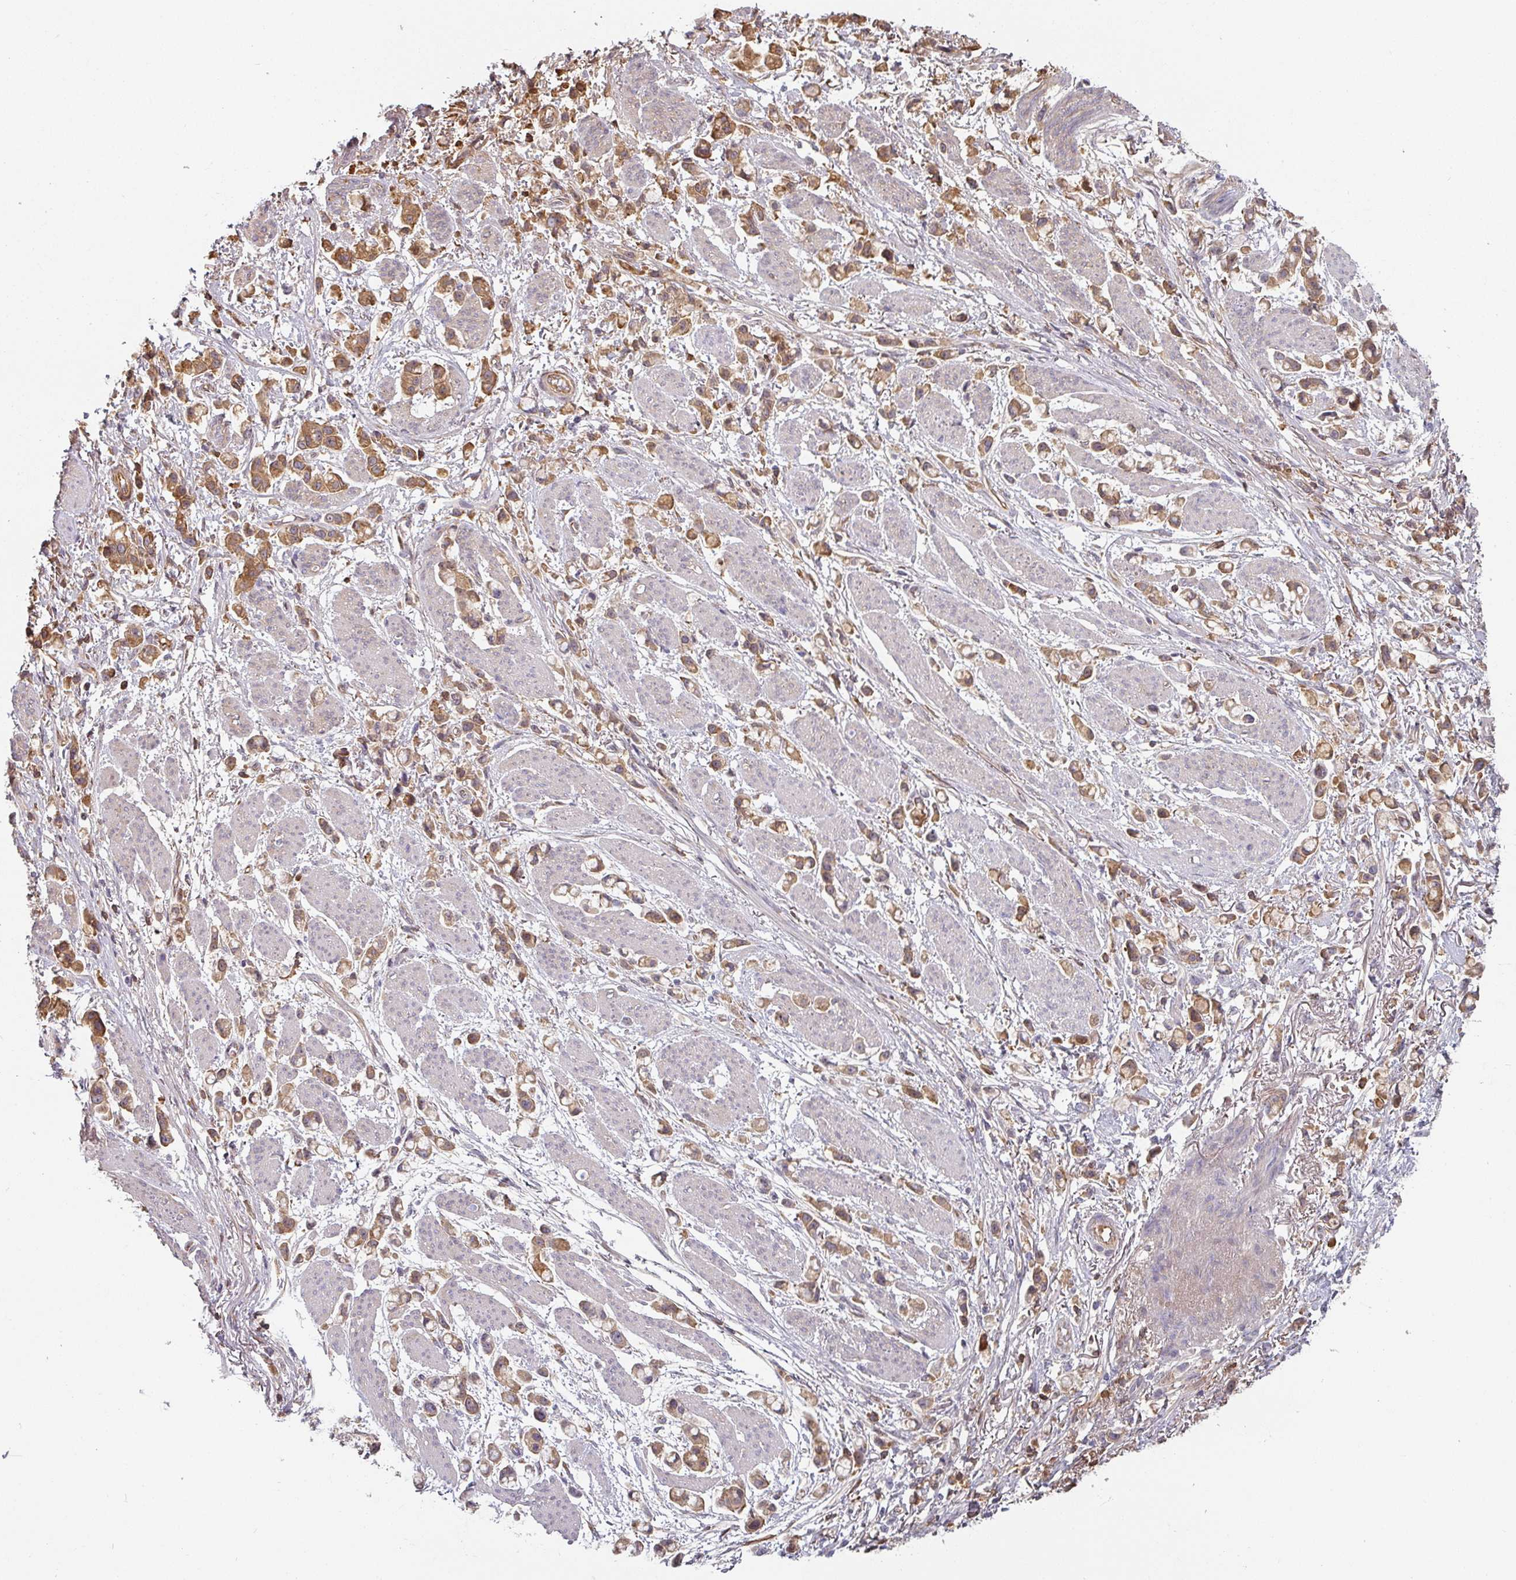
{"staining": {"intensity": "moderate", "quantity": ">75%", "location": "cytoplasmic/membranous"}, "tissue": "stomach cancer", "cell_type": "Tumor cells", "image_type": "cancer", "snomed": [{"axis": "morphology", "description": "Adenocarcinoma, NOS"}, {"axis": "topography", "description": "Stomach"}], "caption": "DAB immunohistochemical staining of stomach cancer (adenocarcinoma) displays moderate cytoplasmic/membranous protein staining in approximately >75% of tumor cells. (IHC, brightfield microscopy, high magnification).", "gene": "CEP78", "patient": {"sex": "female", "age": 81}}